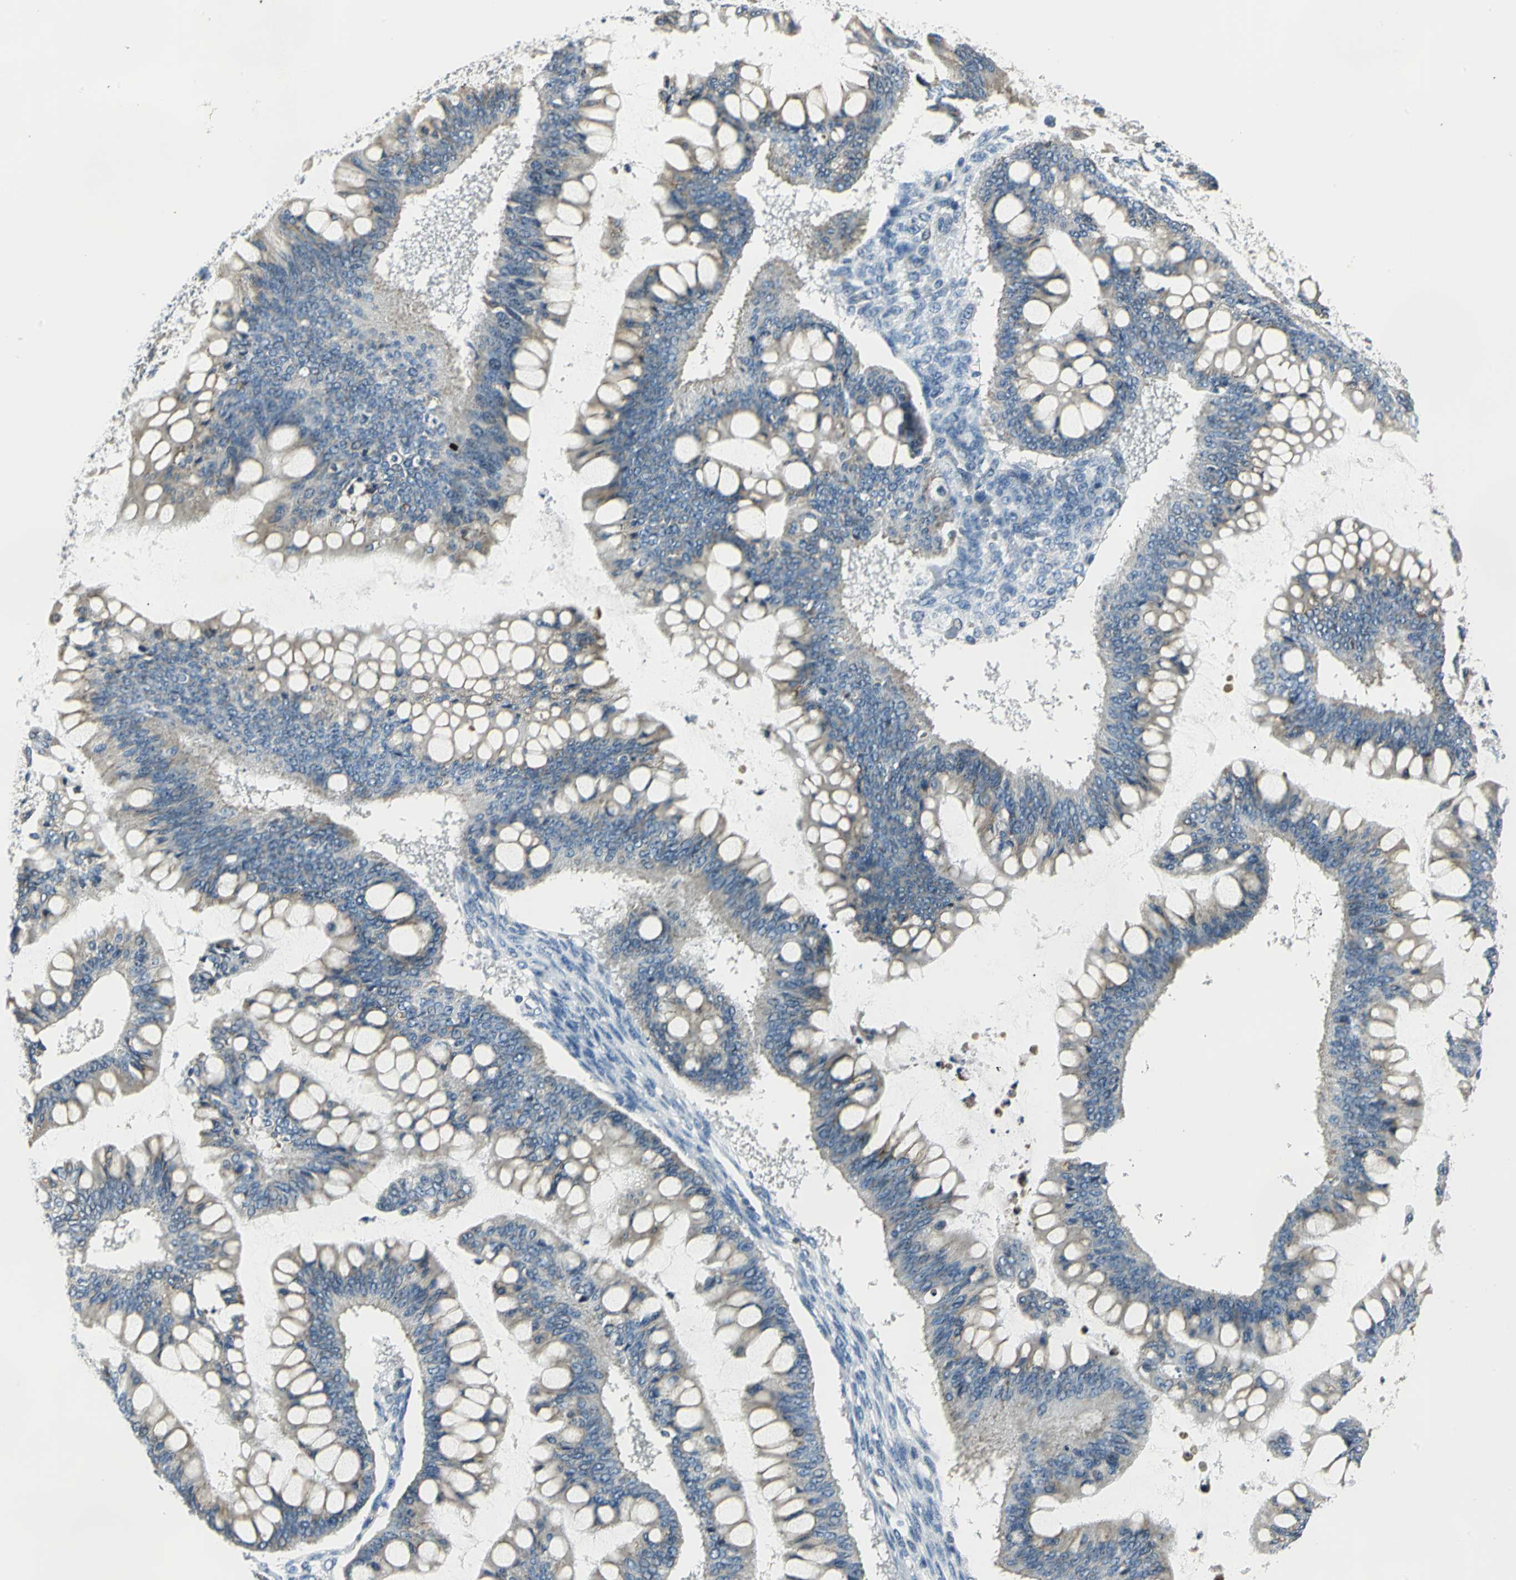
{"staining": {"intensity": "weak", "quantity": ">75%", "location": "cytoplasmic/membranous"}, "tissue": "ovarian cancer", "cell_type": "Tumor cells", "image_type": "cancer", "snomed": [{"axis": "morphology", "description": "Cystadenocarcinoma, mucinous, NOS"}, {"axis": "topography", "description": "Ovary"}], "caption": "Immunohistochemistry image of neoplastic tissue: human ovarian mucinous cystadenocarcinoma stained using immunohistochemistry displays low levels of weak protein expression localized specifically in the cytoplasmic/membranous of tumor cells, appearing as a cytoplasmic/membranous brown color.", "gene": "USP40", "patient": {"sex": "female", "age": 73}}